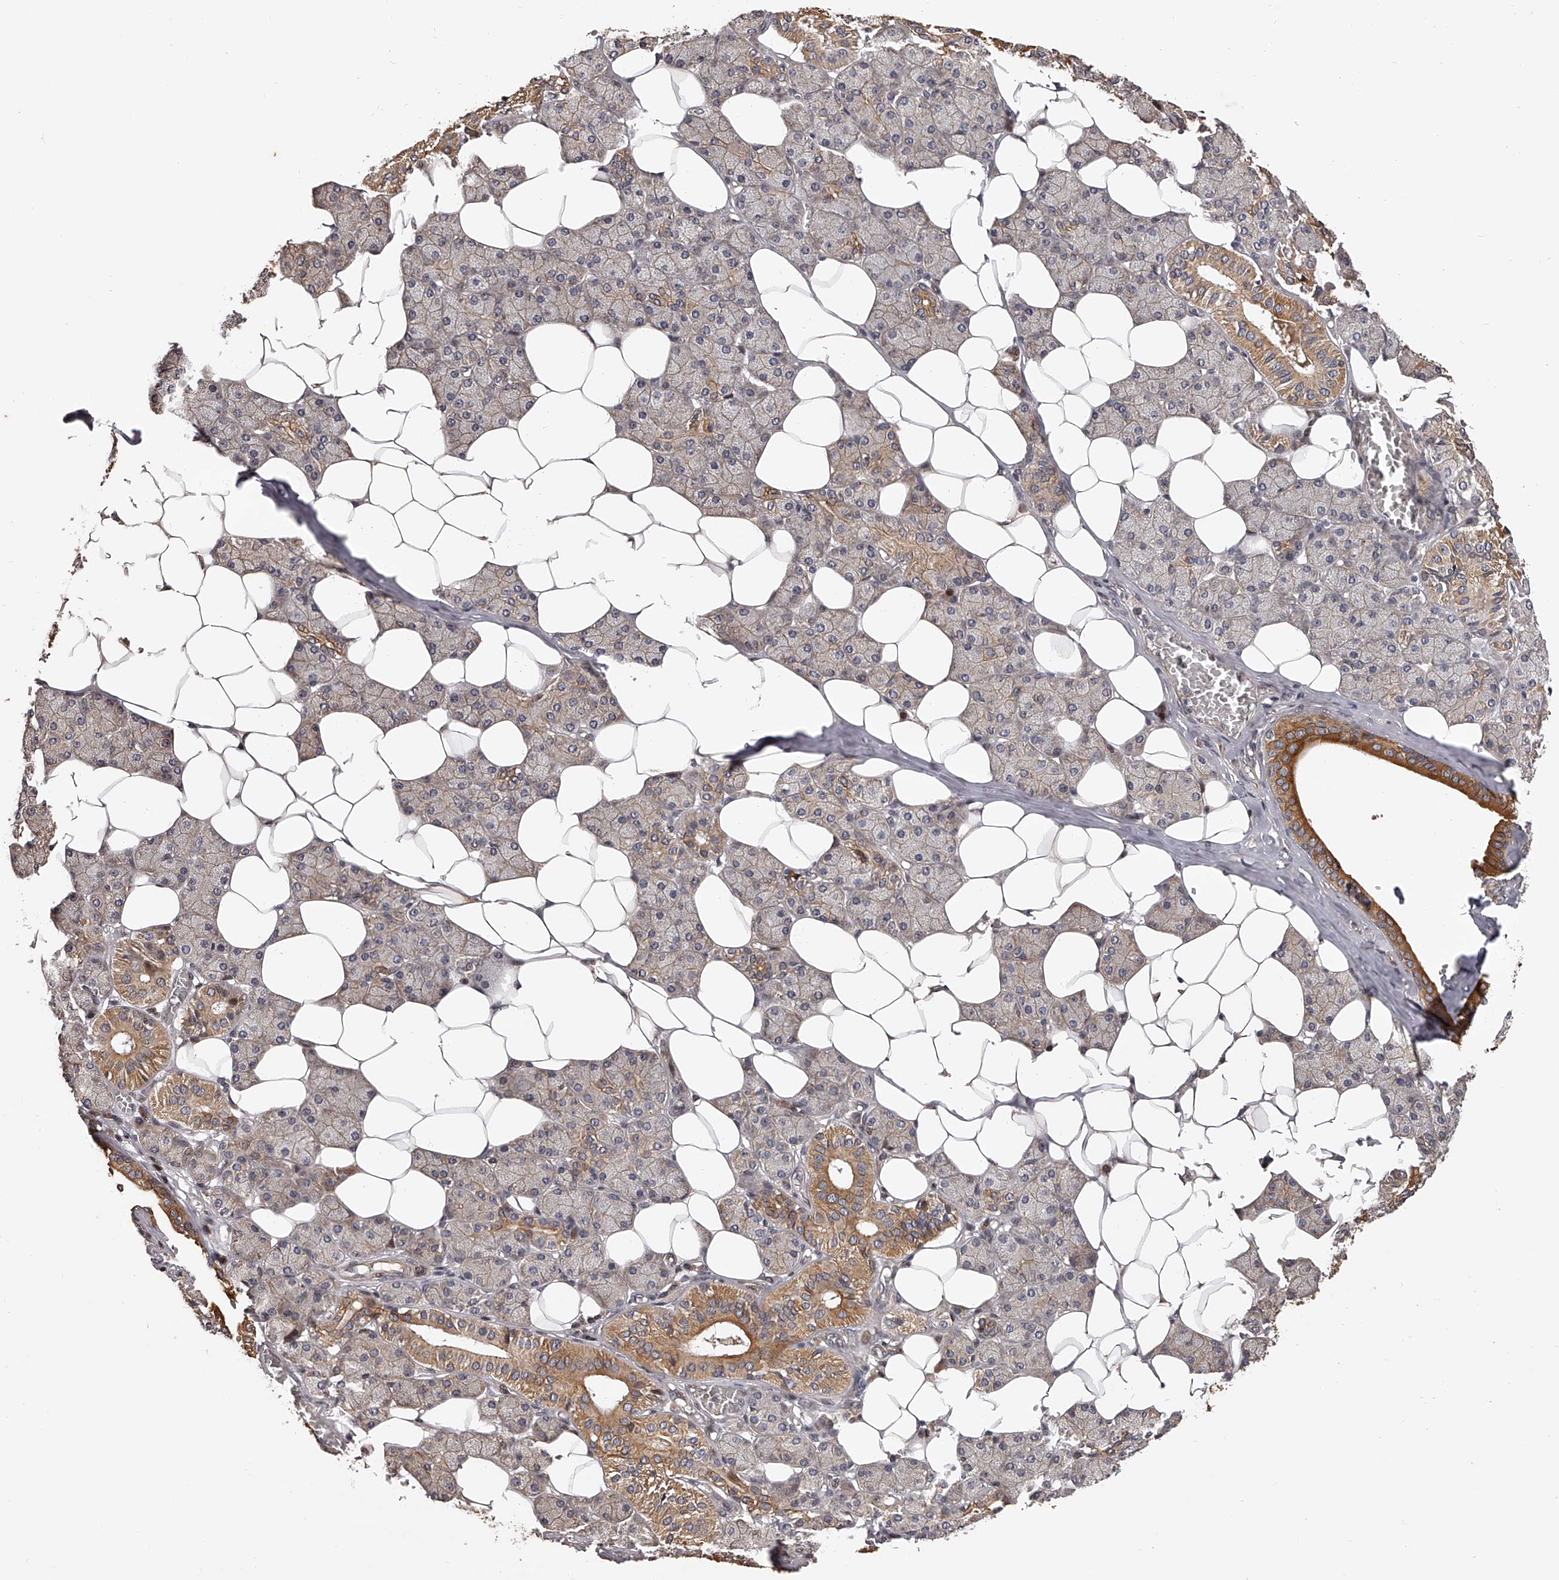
{"staining": {"intensity": "moderate", "quantity": "25%-75%", "location": "cytoplasmic/membranous,nuclear"}, "tissue": "salivary gland", "cell_type": "Glandular cells", "image_type": "normal", "snomed": [{"axis": "morphology", "description": "Normal tissue, NOS"}, {"axis": "topography", "description": "Salivary gland"}], "caption": "Salivary gland was stained to show a protein in brown. There is medium levels of moderate cytoplasmic/membranous,nuclear expression in about 25%-75% of glandular cells. (brown staining indicates protein expression, while blue staining denotes nuclei).", "gene": "PFDN2", "patient": {"sex": "female", "age": 33}}